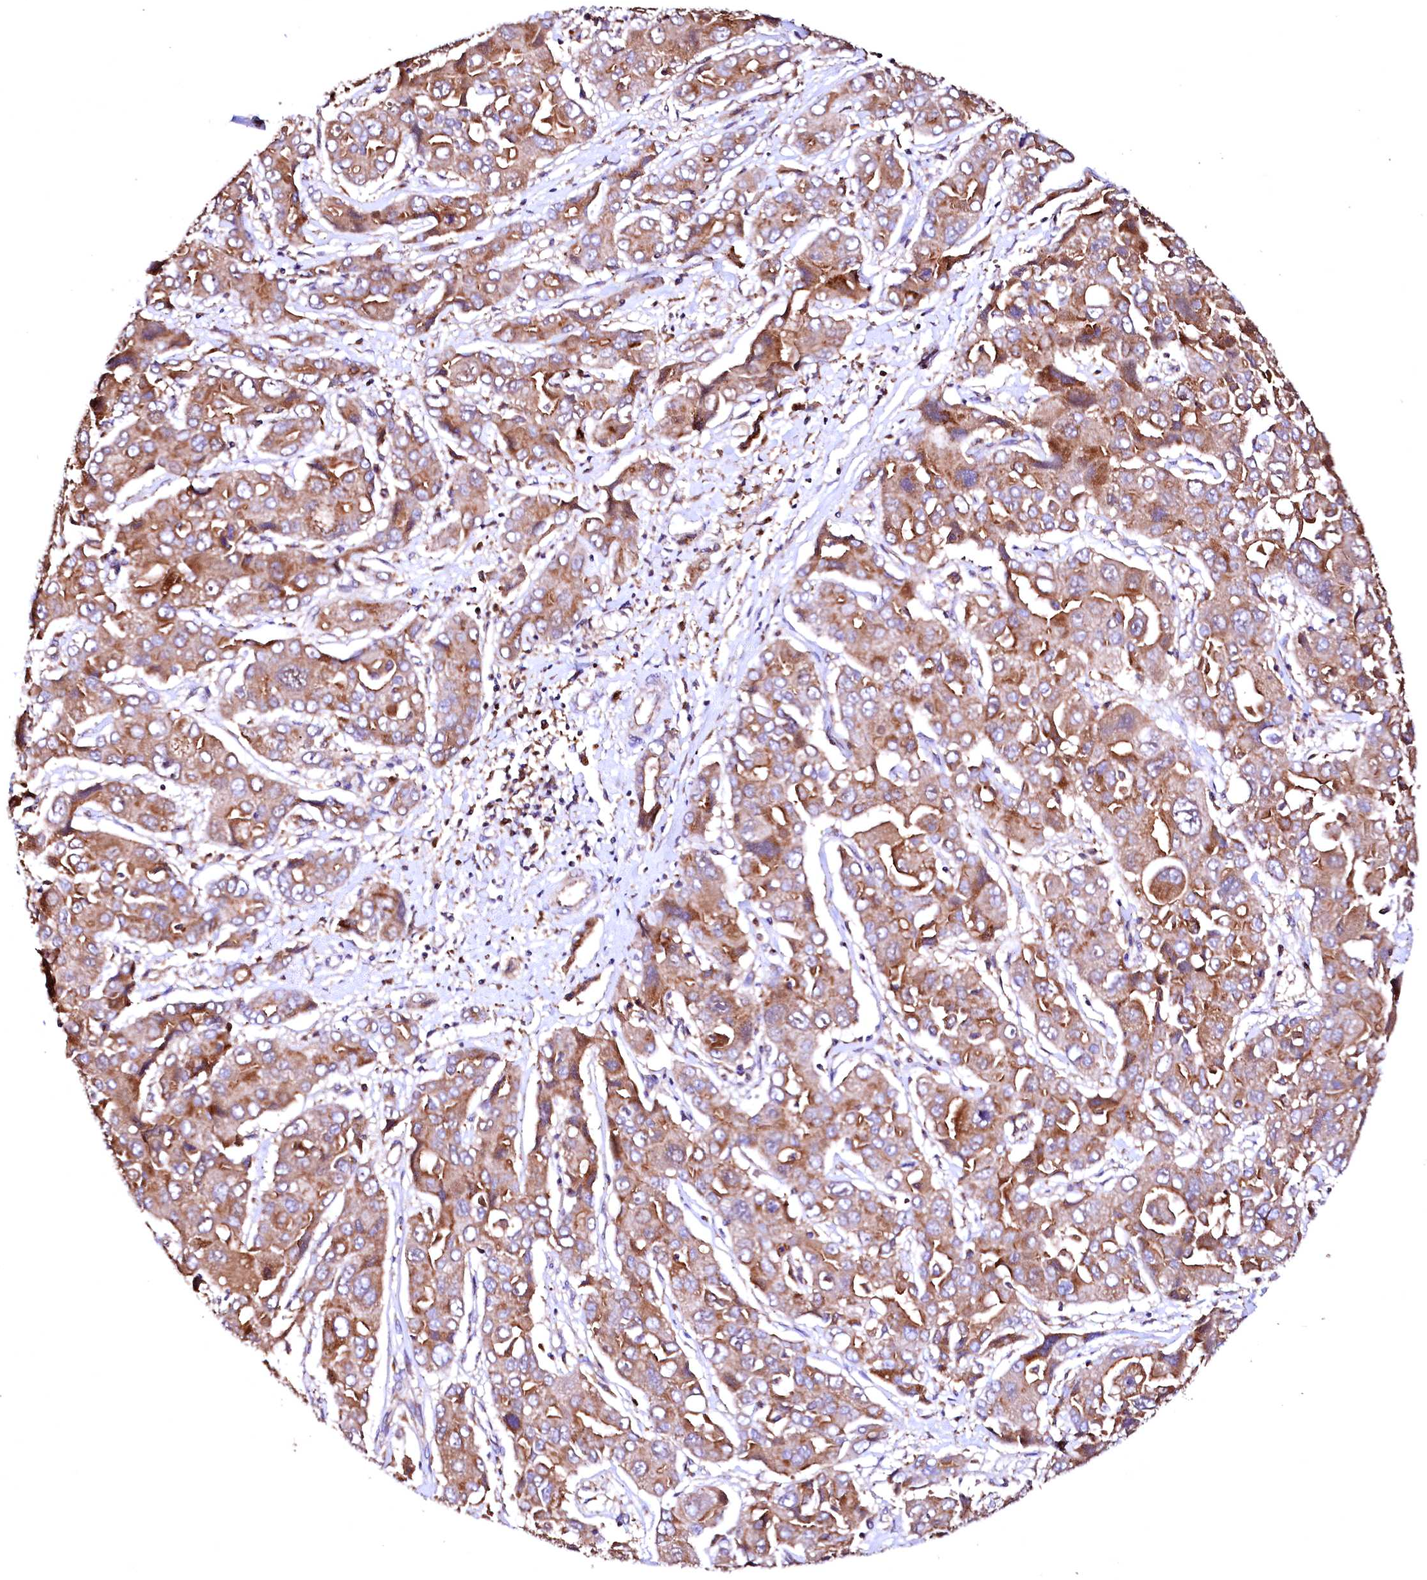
{"staining": {"intensity": "moderate", "quantity": ">75%", "location": "cytoplasmic/membranous"}, "tissue": "liver cancer", "cell_type": "Tumor cells", "image_type": "cancer", "snomed": [{"axis": "morphology", "description": "Cholangiocarcinoma"}, {"axis": "topography", "description": "Liver"}], "caption": "A high-resolution image shows IHC staining of cholangiocarcinoma (liver), which displays moderate cytoplasmic/membranous expression in approximately >75% of tumor cells.", "gene": "ST3GAL1", "patient": {"sex": "male", "age": 67}}